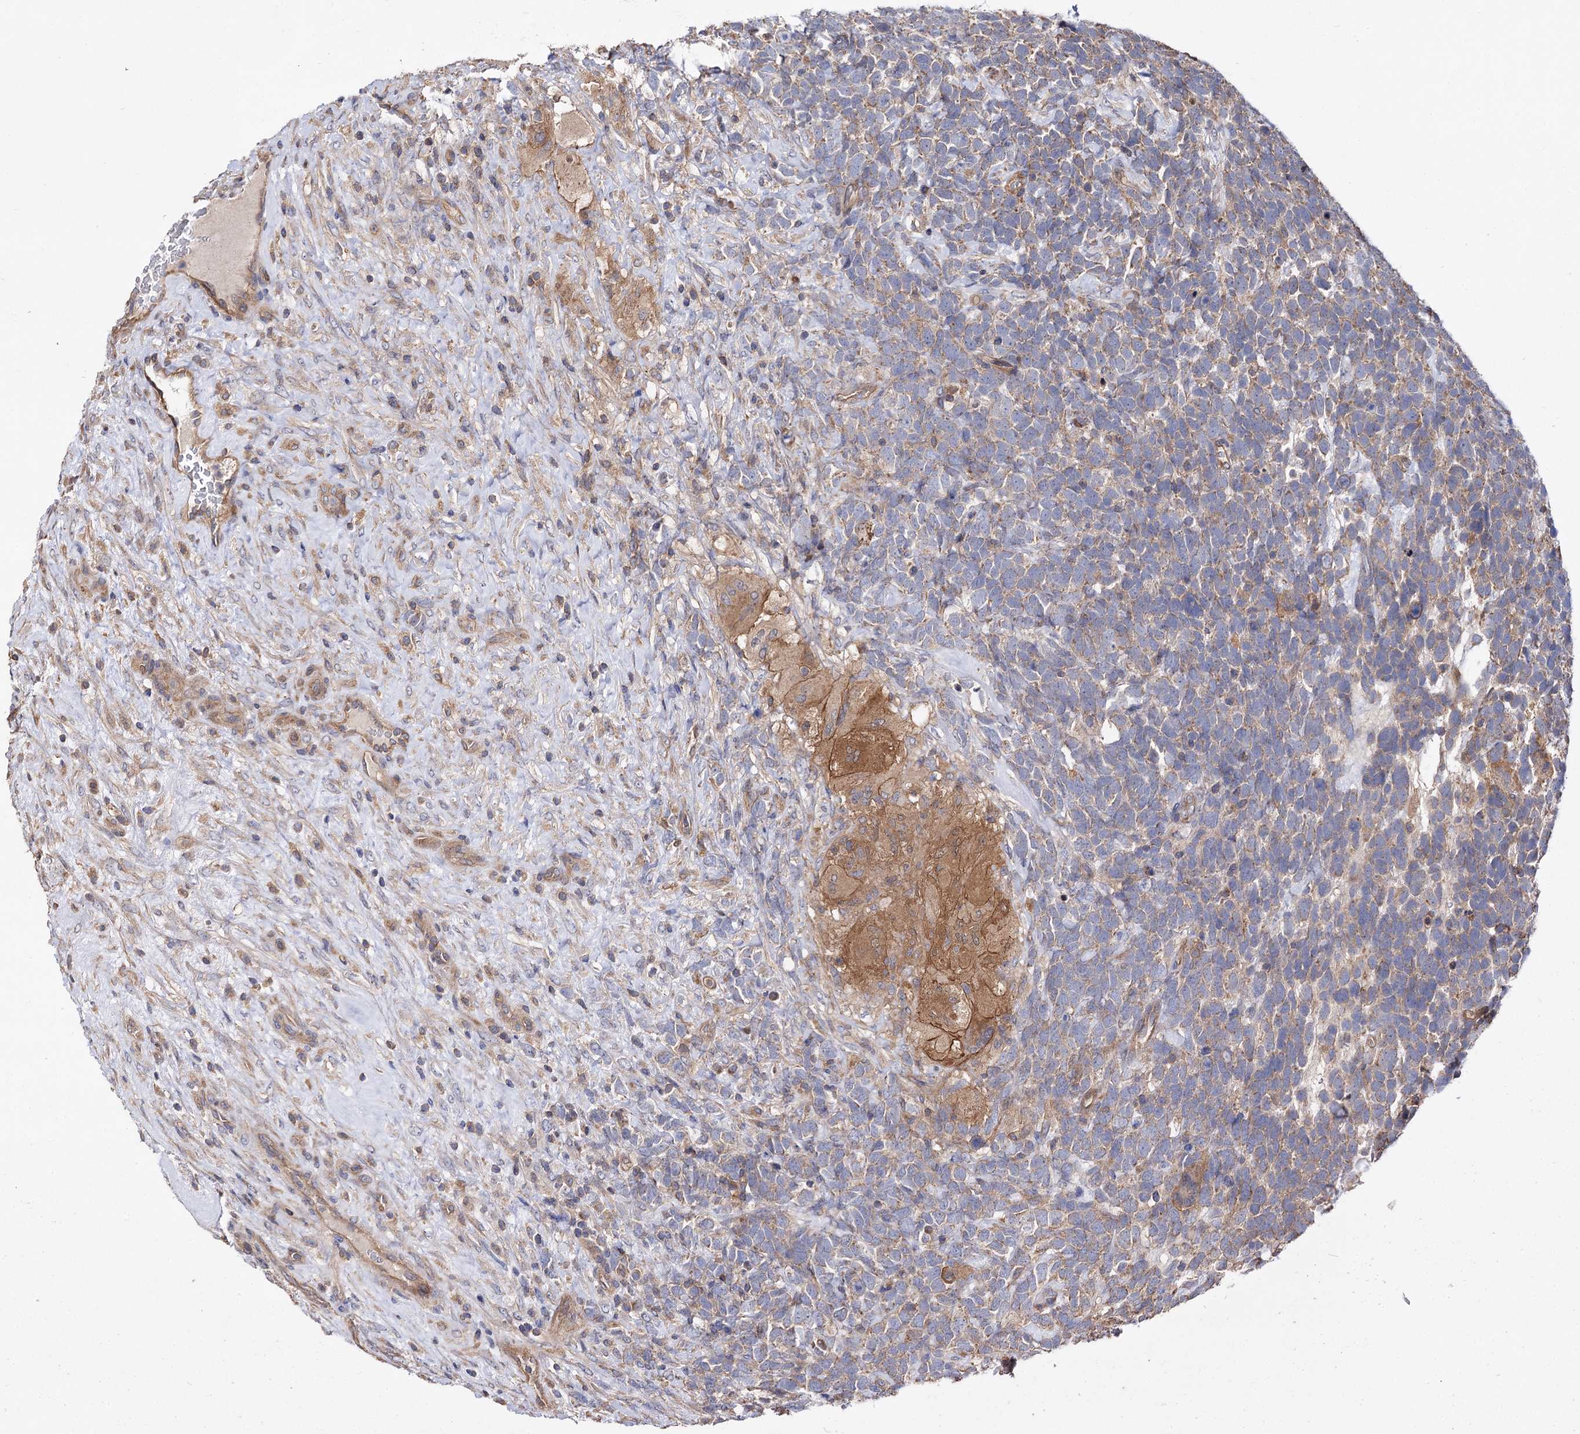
{"staining": {"intensity": "weak", "quantity": ">75%", "location": "cytoplasmic/membranous"}, "tissue": "urothelial cancer", "cell_type": "Tumor cells", "image_type": "cancer", "snomed": [{"axis": "morphology", "description": "Urothelial carcinoma, High grade"}, {"axis": "topography", "description": "Urinary bladder"}], "caption": "The image shows a brown stain indicating the presence of a protein in the cytoplasmic/membranous of tumor cells in high-grade urothelial carcinoma. Using DAB (brown) and hematoxylin (blue) stains, captured at high magnification using brightfield microscopy.", "gene": "IDI1", "patient": {"sex": "female", "age": 82}}